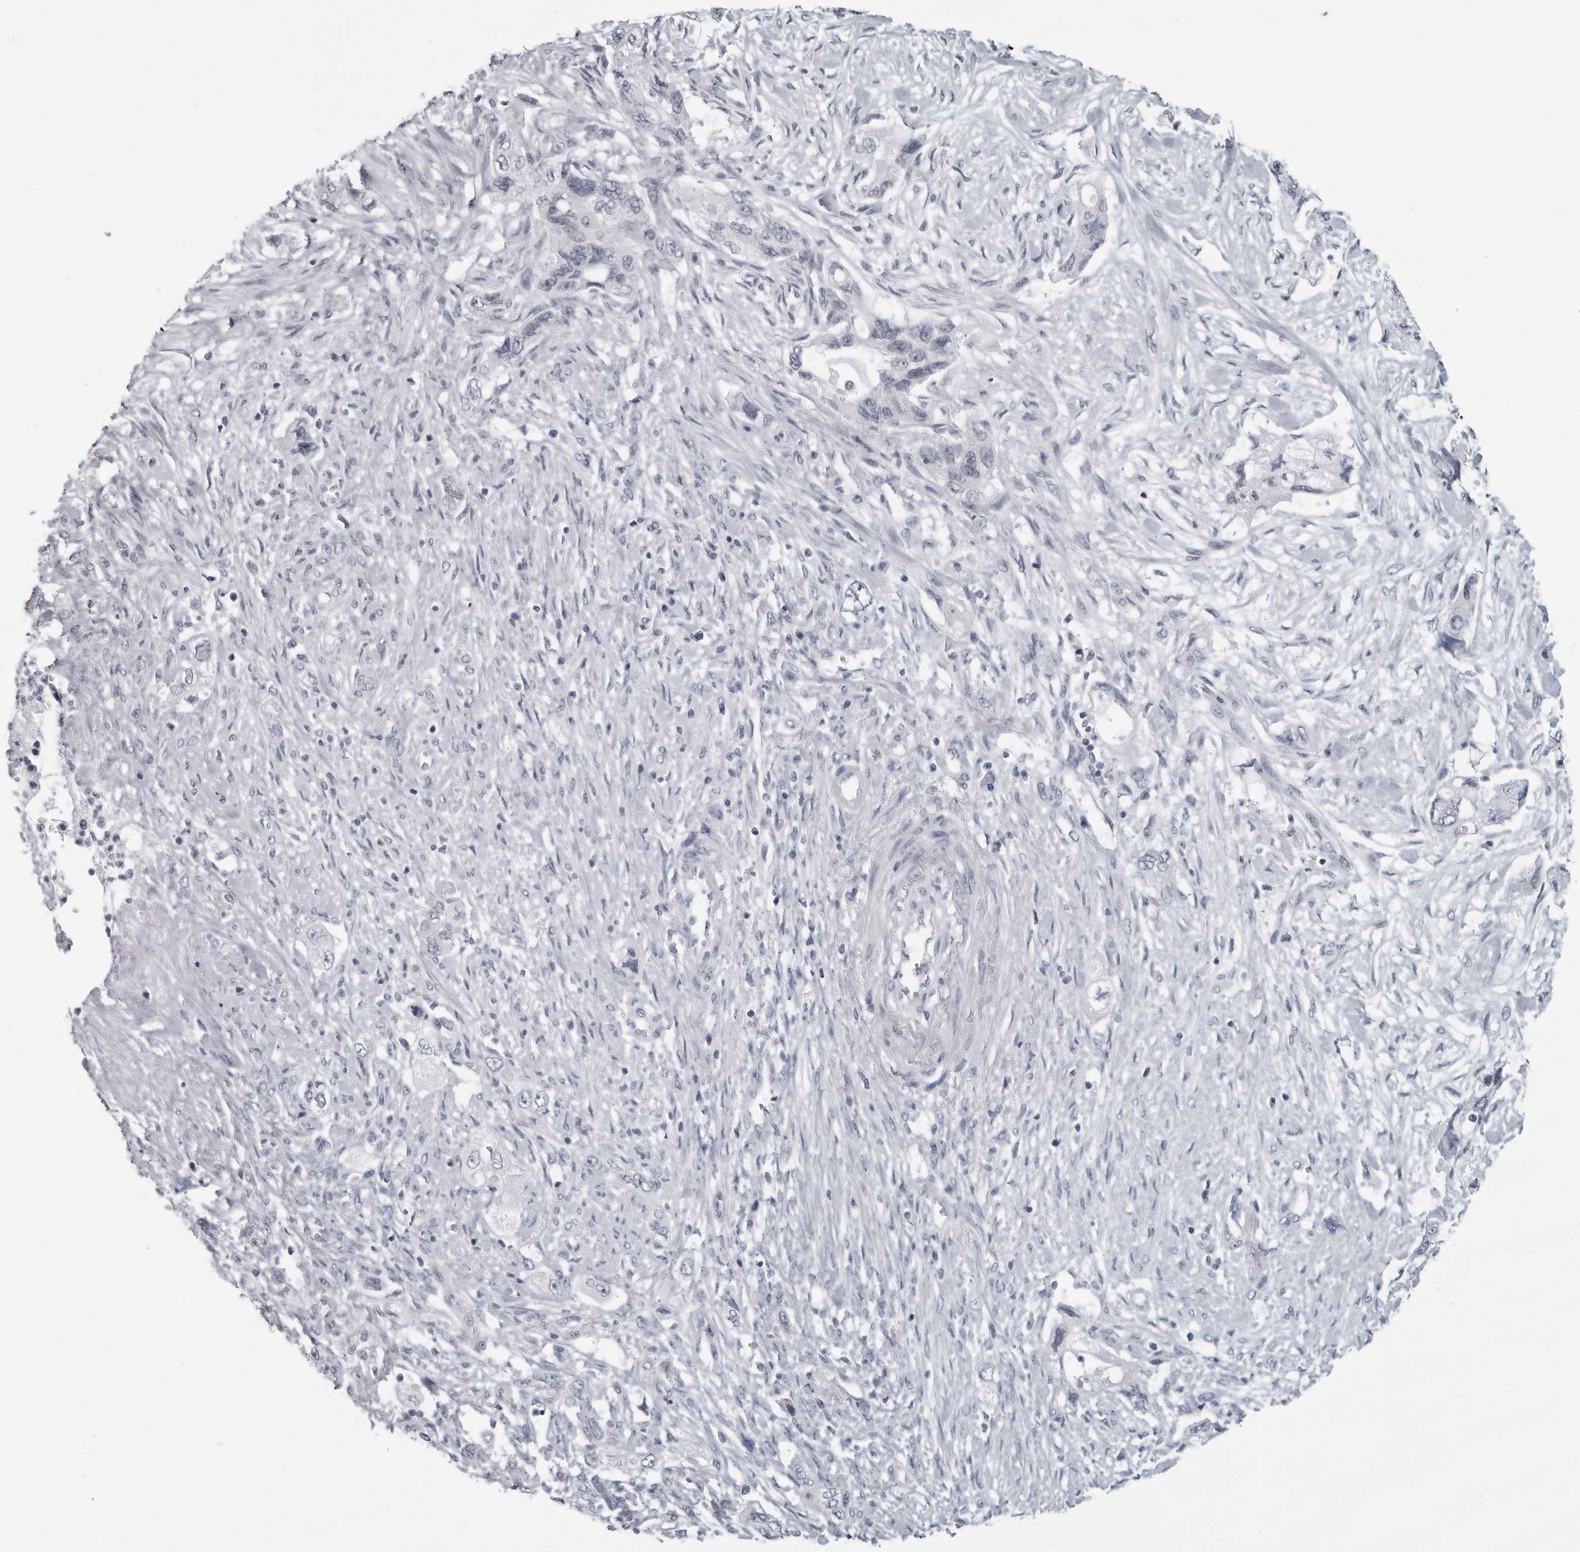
{"staining": {"intensity": "negative", "quantity": "none", "location": "none"}, "tissue": "pancreatic cancer", "cell_type": "Tumor cells", "image_type": "cancer", "snomed": [{"axis": "morphology", "description": "Adenocarcinoma, NOS"}, {"axis": "topography", "description": "Pancreas"}], "caption": "High magnification brightfield microscopy of pancreatic cancer stained with DAB (brown) and counterstained with hematoxylin (blue): tumor cells show no significant positivity. The staining is performed using DAB (3,3'-diaminobenzidine) brown chromogen with nuclei counter-stained in using hematoxylin.", "gene": "OPLAH", "patient": {"sex": "female", "age": 73}}